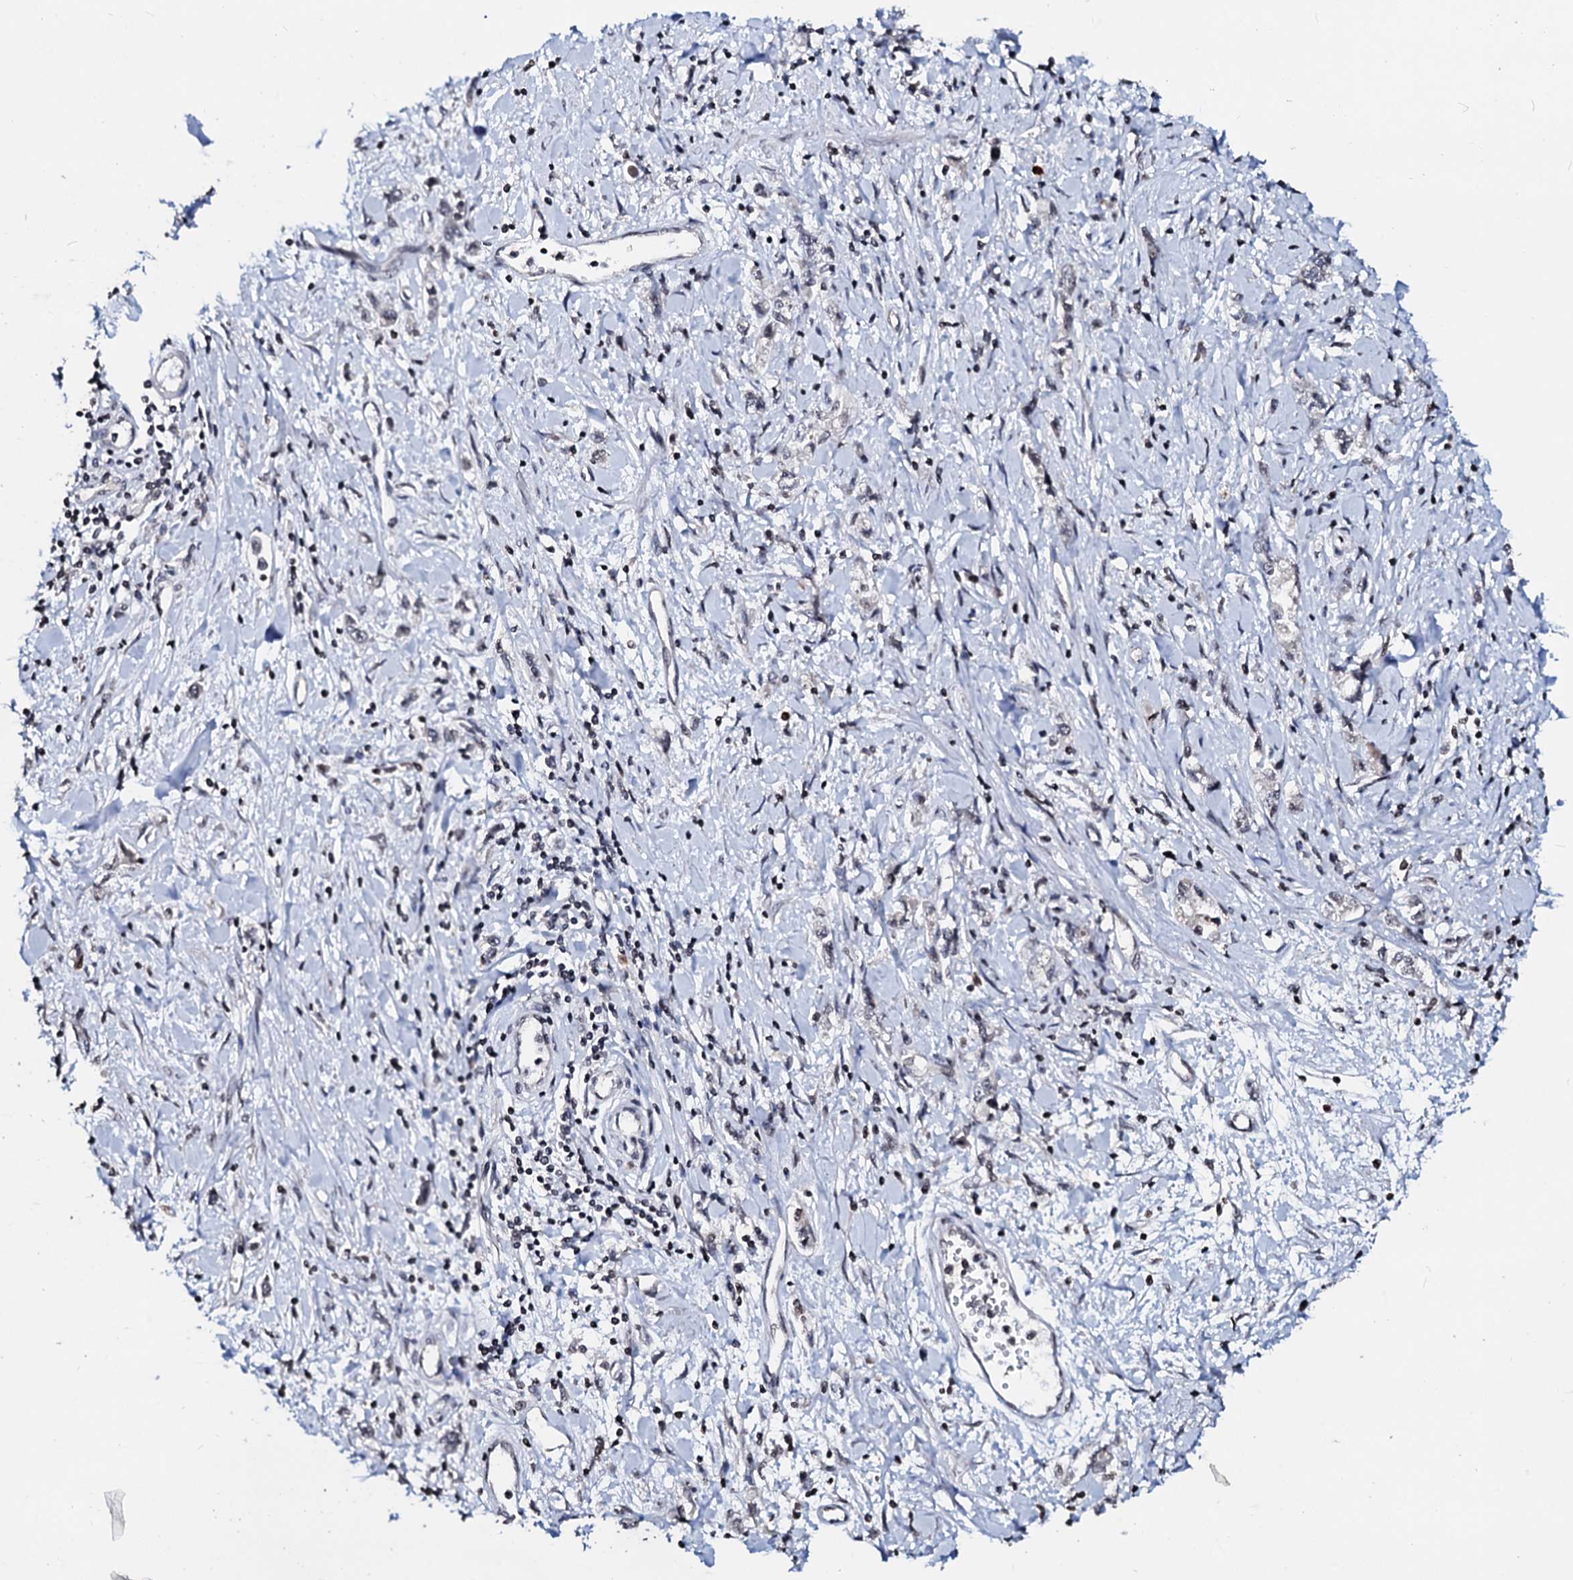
{"staining": {"intensity": "negative", "quantity": "none", "location": "none"}, "tissue": "stomach cancer", "cell_type": "Tumor cells", "image_type": "cancer", "snomed": [{"axis": "morphology", "description": "Adenocarcinoma, NOS"}, {"axis": "topography", "description": "Stomach"}], "caption": "Adenocarcinoma (stomach) was stained to show a protein in brown. There is no significant expression in tumor cells.", "gene": "LSM11", "patient": {"sex": "female", "age": 76}}